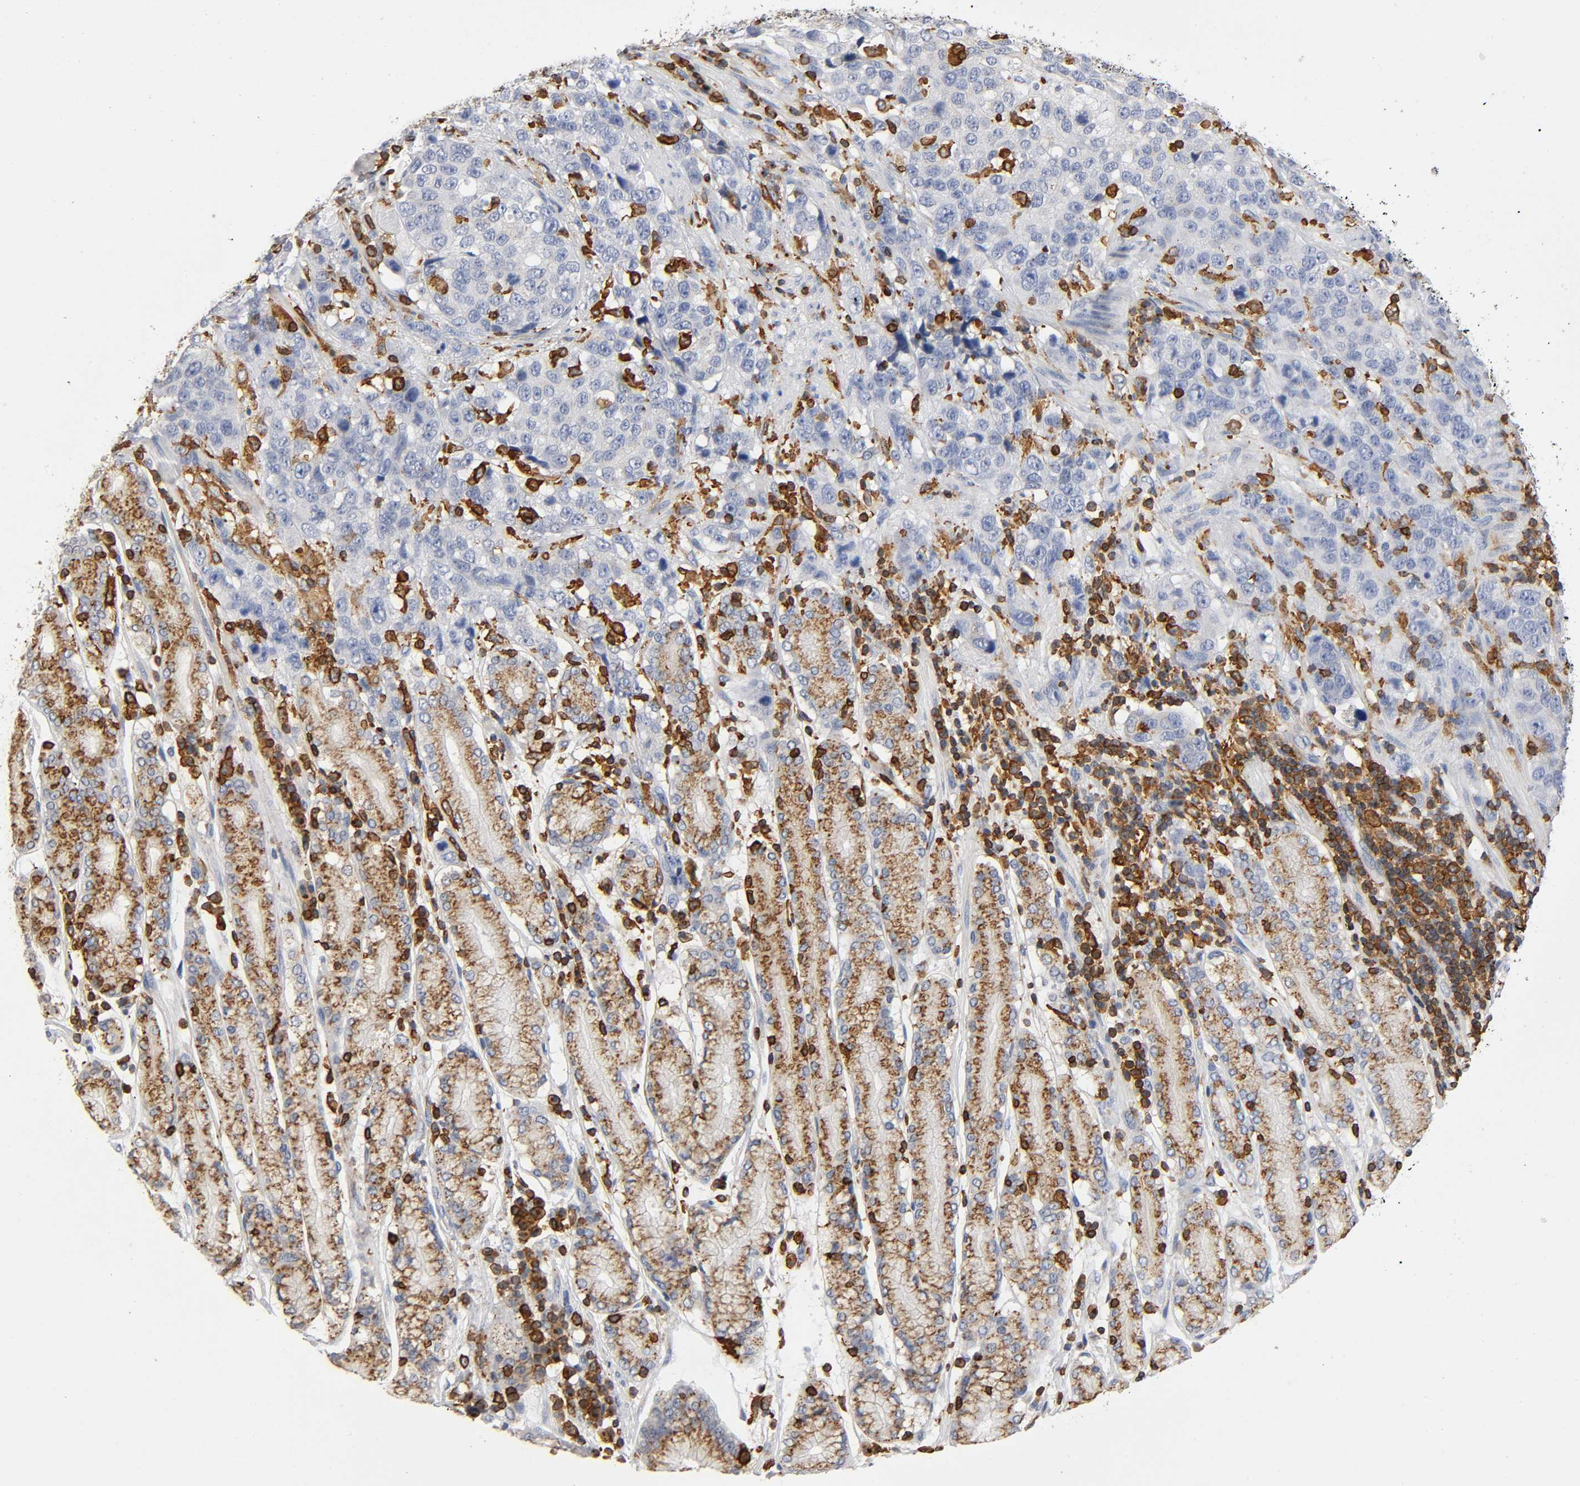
{"staining": {"intensity": "moderate", "quantity": "25%-75%", "location": "cytoplasmic/membranous"}, "tissue": "stomach cancer", "cell_type": "Tumor cells", "image_type": "cancer", "snomed": [{"axis": "morphology", "description": "Normal tissue, NOS"}, {"axis": "morphology", "description": "Adenocarcinoma, NOS"}, {"axis": "topography", "description": "Stomach"}], "caption": "A brown stain shows moderate cytoplasmic/membranous expression of a protein in human stomach adenocarcinoma tumor cells.", "gene": "CAPN10", "patient": {"sex": "male", "age": 48}}